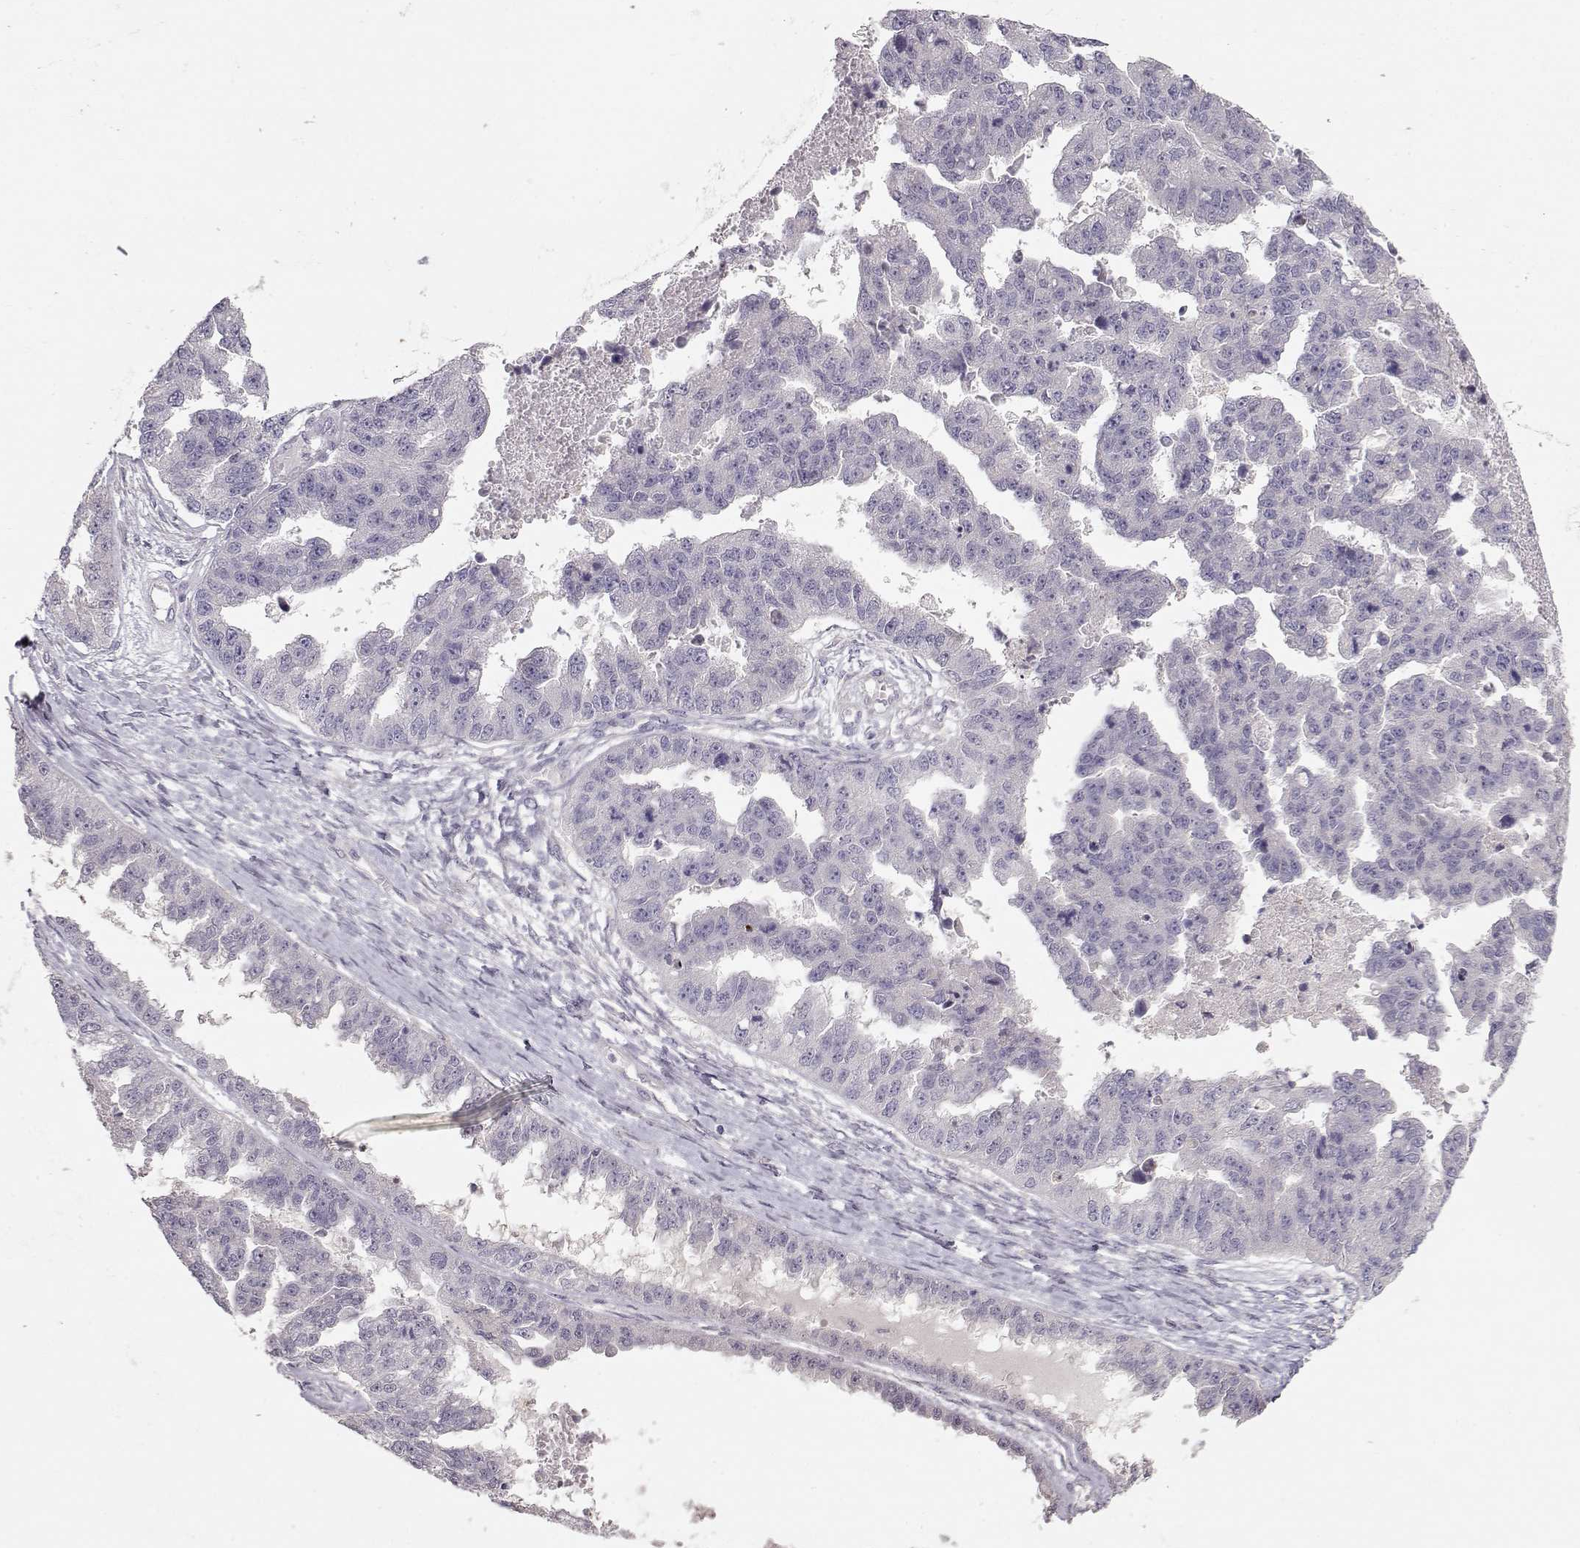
{"staining": {"intensity": "negative", "quantity": "none", "location": "none"}, "tissue": "ovarian cancer", "cell_type": "Tumor cells", "image_type": "cancer", "snomed": [{"axis": "morphology", "description": "Cystadenocarcinoma, serous, NOS"}, {"axis": "topography", "description": "Ovary"}], "caption": "Tumor cells show no significant expression in ovarian cancer (serous cystadenocarcinoma). The staining was performed using DAB (3,3'-diaminobenzidine) to visualize the protein expression in brown, while the nuclei were stained in blue with hematoxylin (Magnification: 20x).", "gene": "ARHGAP8", "patient": {"sex": "female", "age": 58}}